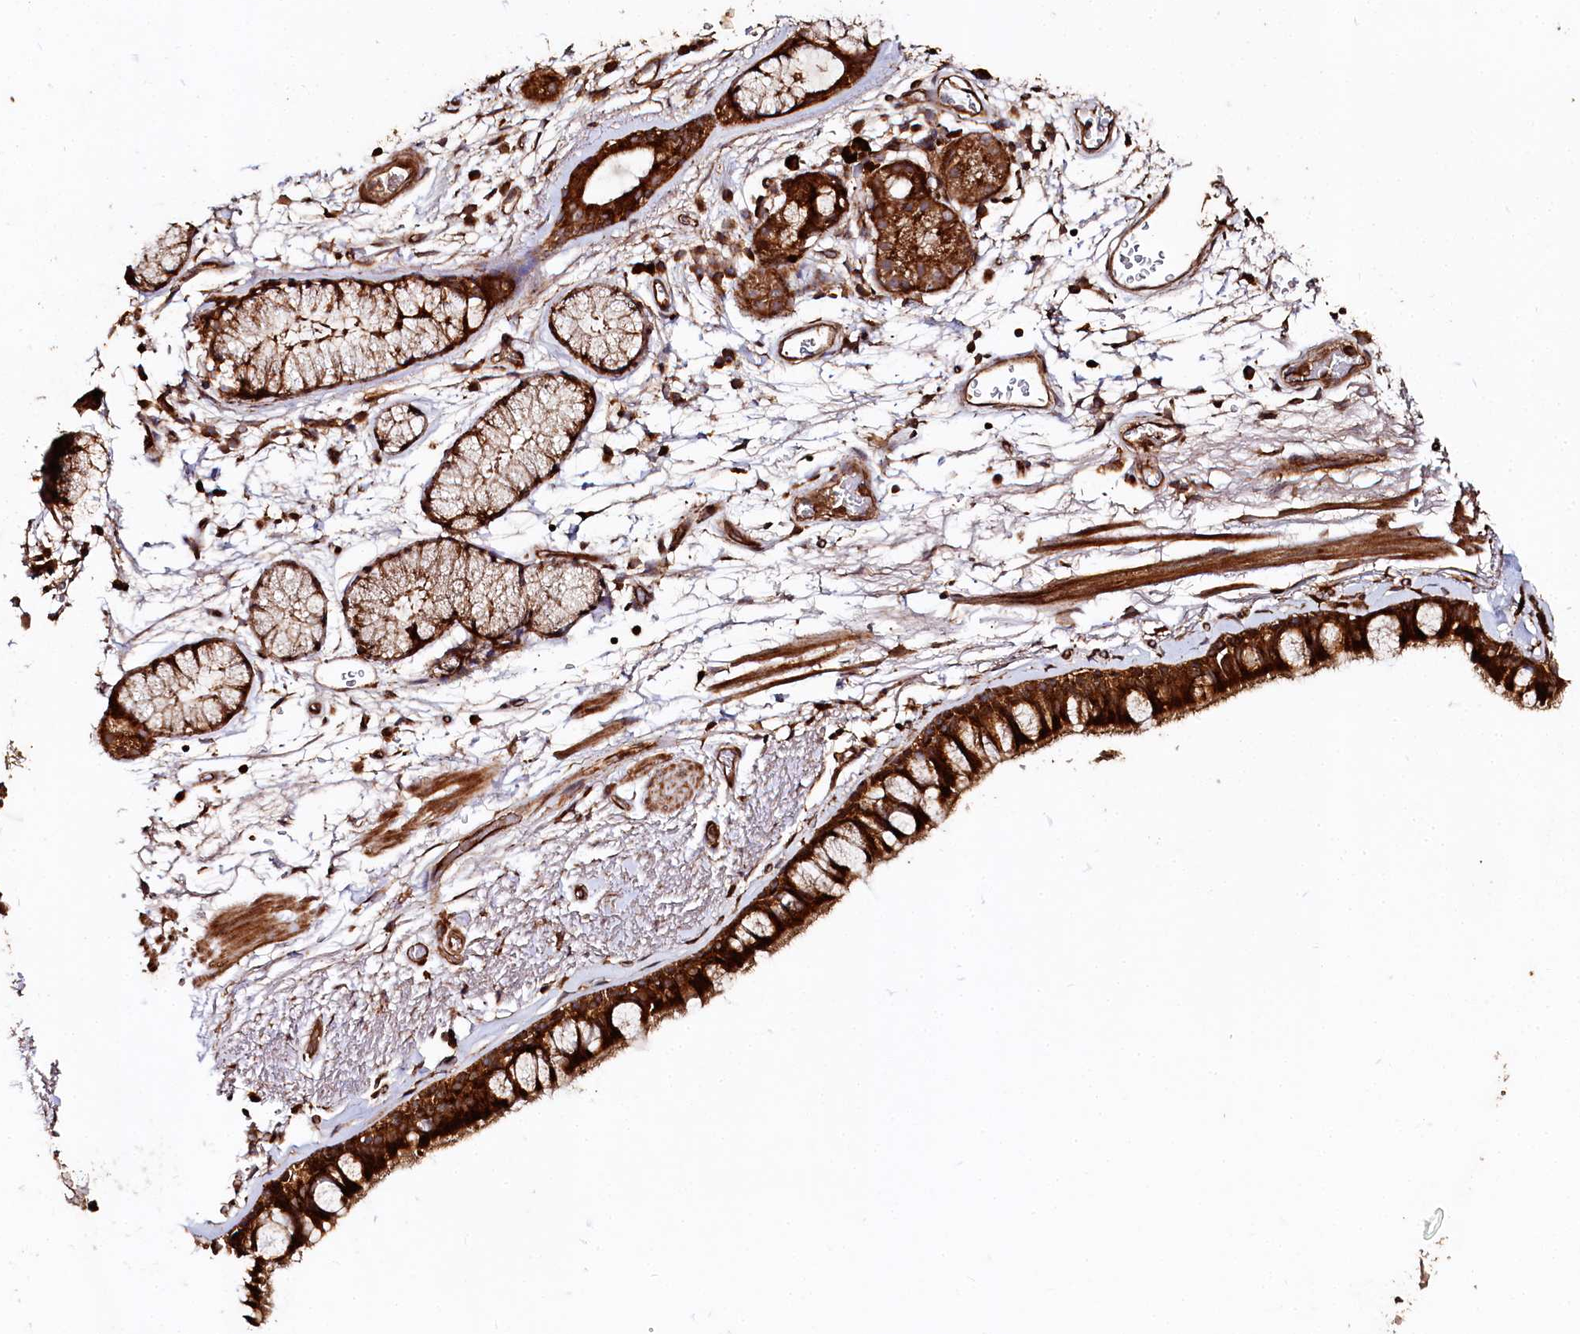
{"staining": {"intensity": "strong", "quantity": ">75%", "location": "cytoplasmic/membranous"}, "tissue": "bronchus", "cell_type": "Respiratory epithelial cells", "image_type": "normal", "snomed": [{"axis": "morphology", "description": "Normal tissue, NOS"}, {"axis": "topography", "description": "Bronchus"}], "caption": "Strong cytoplasmic/membranous protein expression is appreciated in approximately >75% of respiratory epithelial cells in bronchus.", "gene": "WDR73", "patient": {"sex": "male", "age": 65}}